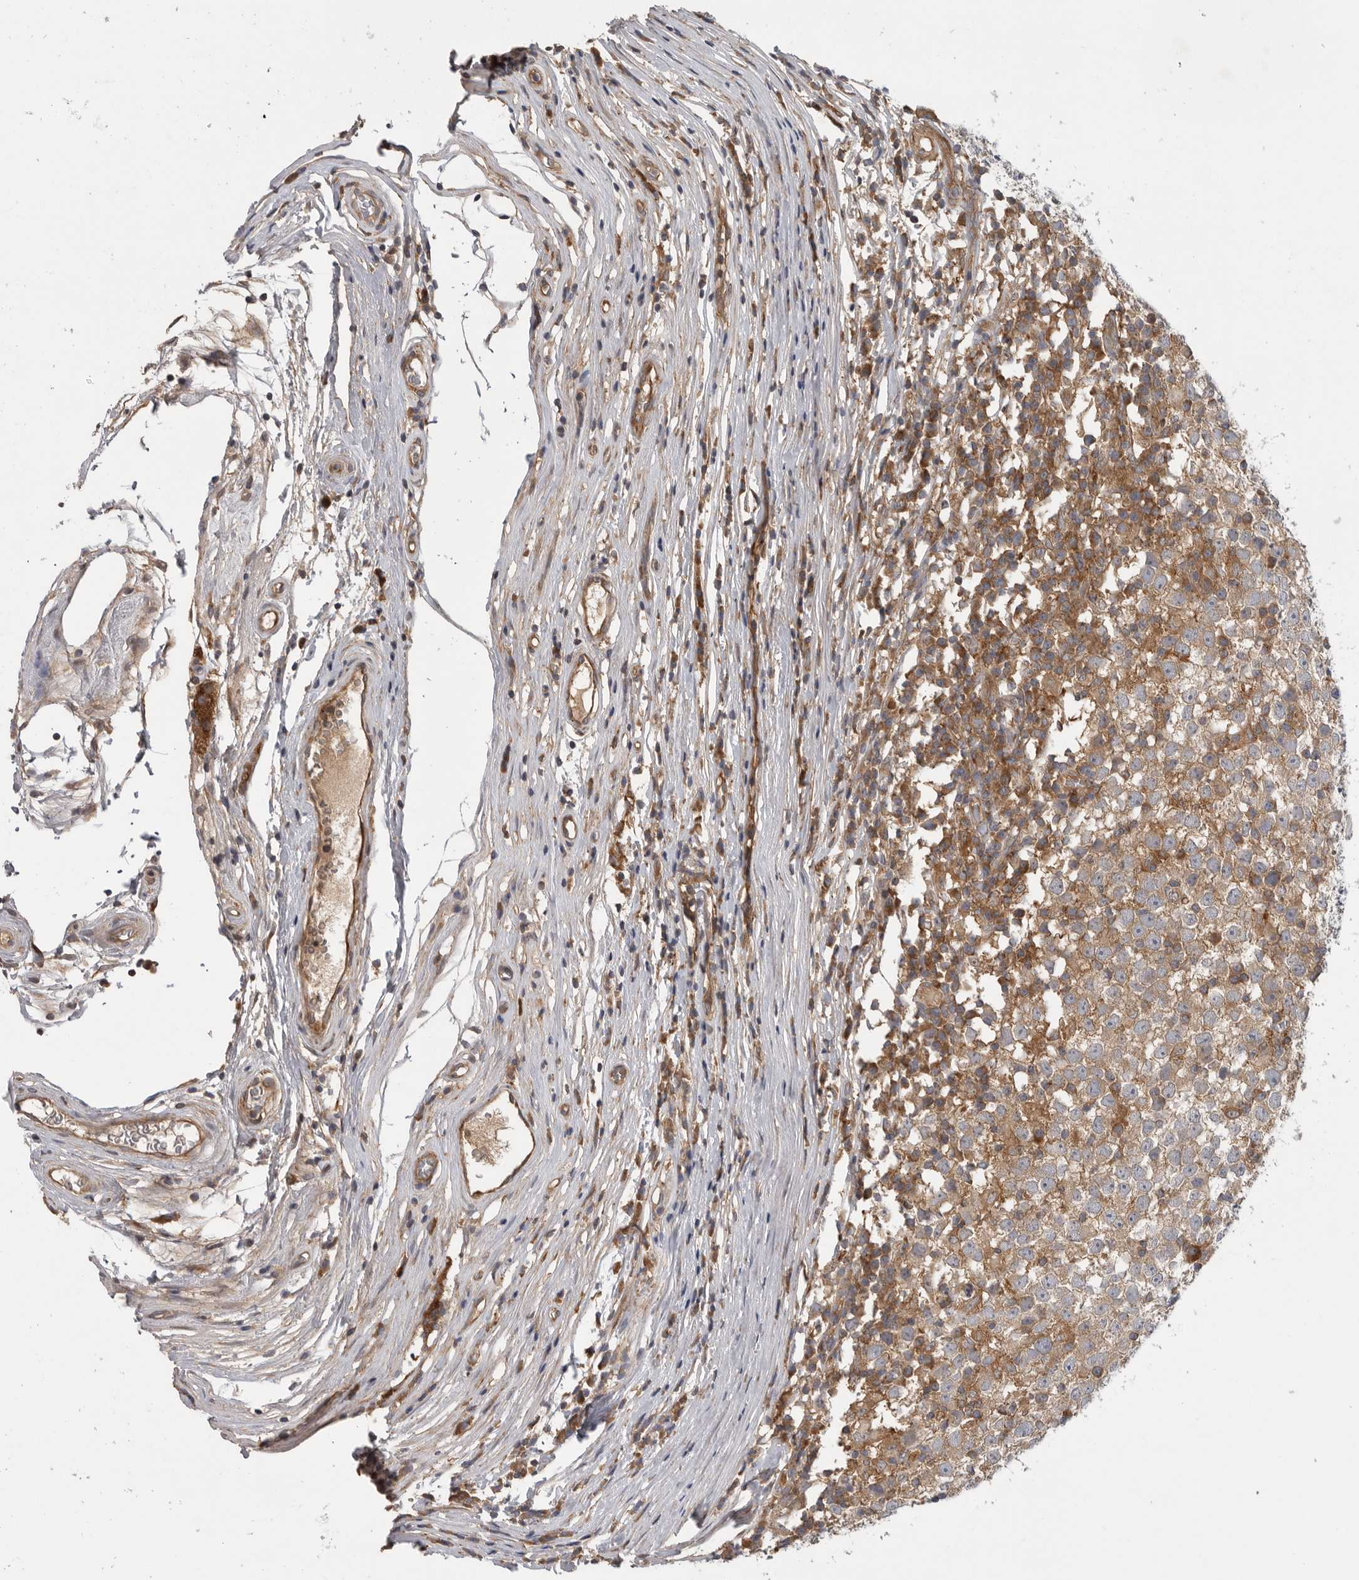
{"staining": {"intensity": "weak", "quantity": ">75%", "location": "cytoplasmic/membranous"}, "tissue": "testis cancer", "cell_type": "Tumor cells", "image_type": "cancer", "snomed": [{"axis": "morphology", "description": "Seminoma, NOS"}, {"axis": "topography", "description": "Testis"}], "caption": "Brown immunohistochemical staining in human testis seminoma reveals weak cytoplasmic/membranous staining in about >75% of tumor cells. (Stains: DAB in brown, nuclei in blue, Microscopy: brightfield microscopy at high magnification).", "gene": "C1orf109", "patient": {"sex": "male", "age": 65}}